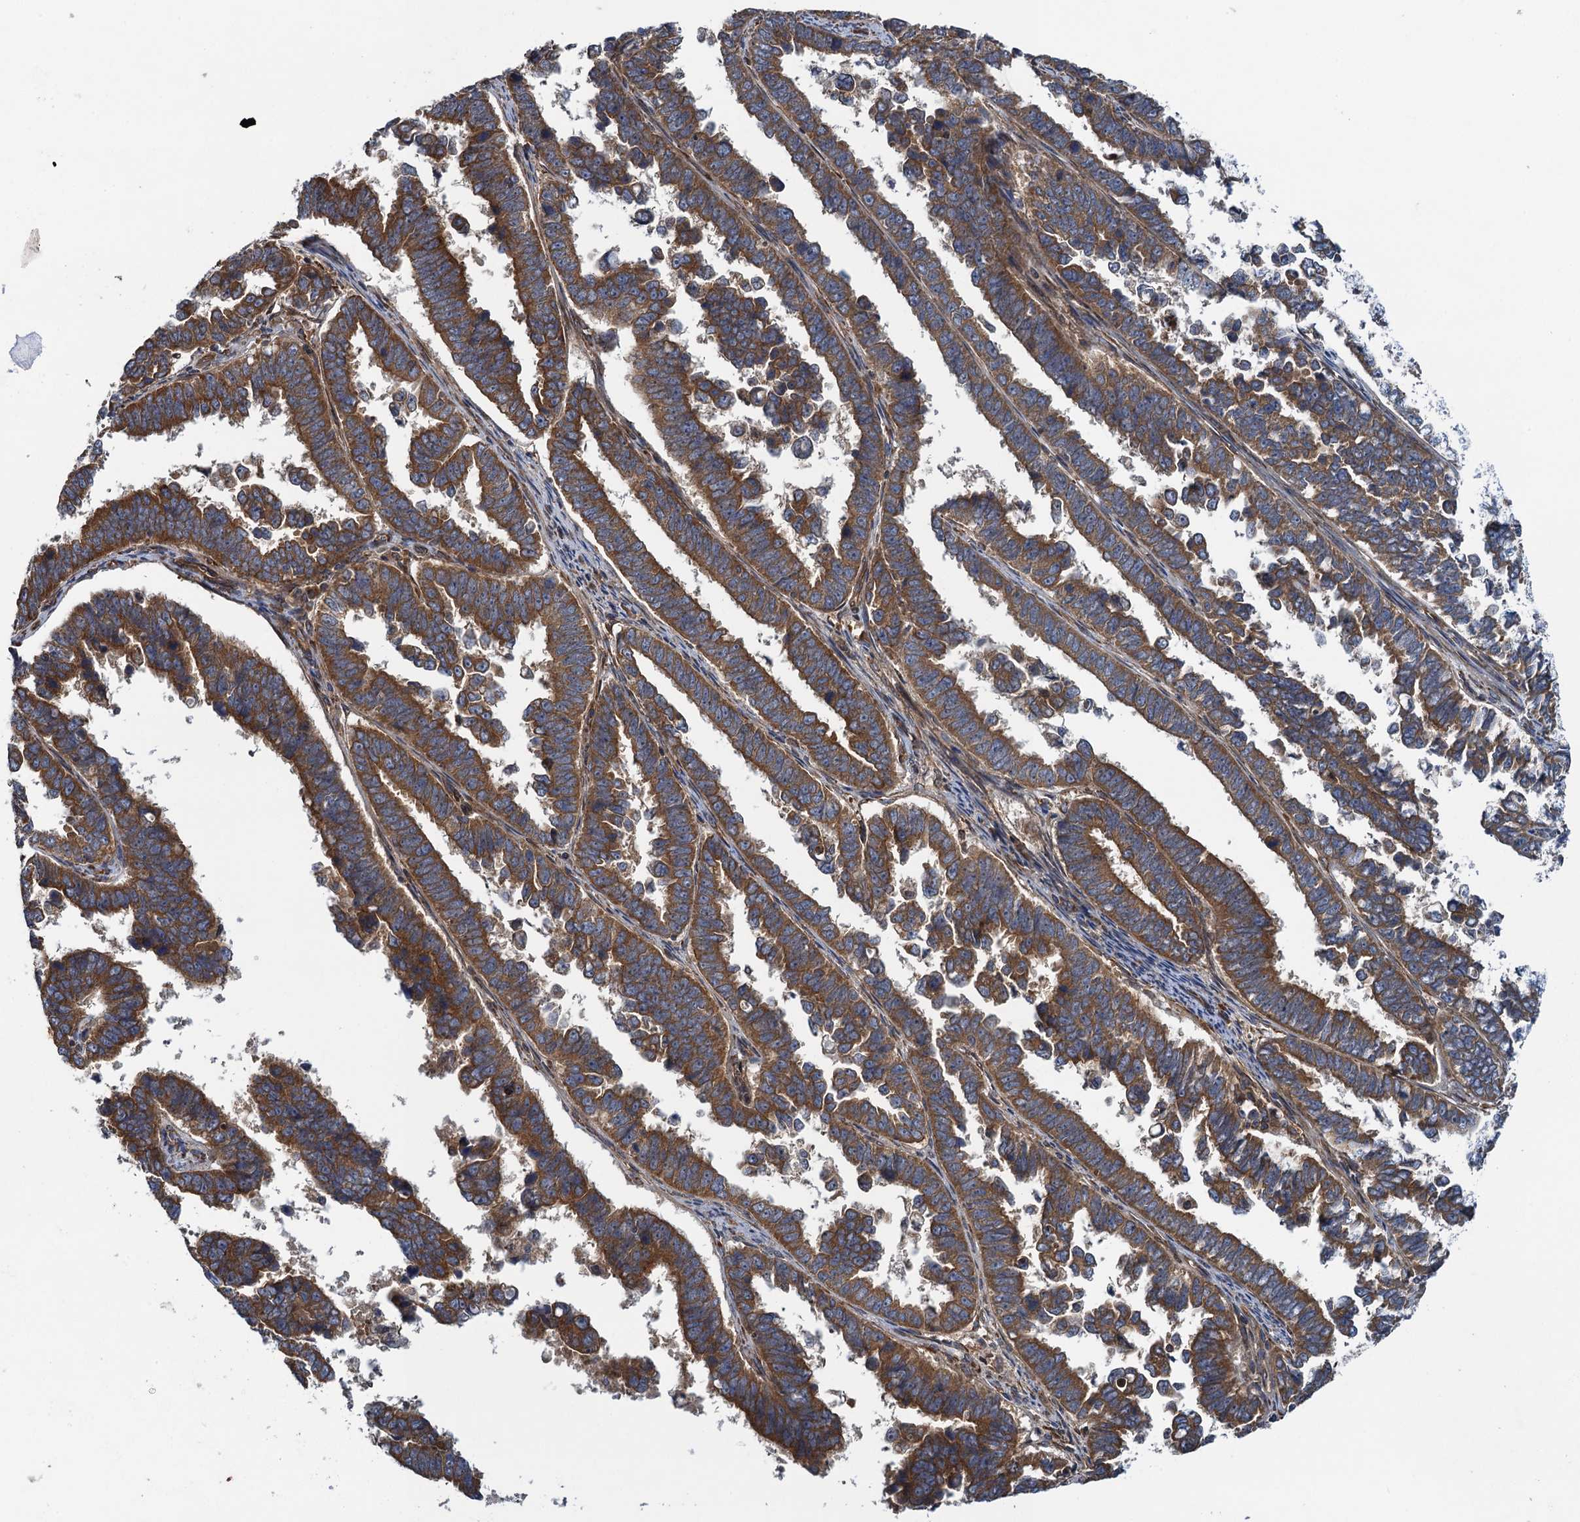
{"staining": {"intensity": "strong", "quantity": ">75%", "location": "cytoplasmic/membranous"}, "tissue": "endometrial cancer", "cell_type": "Tumor cells", "image_type": "cancer", "snomed": [{"axis": "morphology", "description": "Adenocarcinoma, NOS"}, {"axis": "topography", "description": "Endometrium"}], "caption": "A brown stain shows strong cytoplasmic/membranous staining of a protein in endometrial cancer (adenocarcinoma) tumor cells. The protein is shown in brown color, while the nuclei are stained blue.", "gene": "MDM1", "patient": {"sex": "female", "age": 75}}